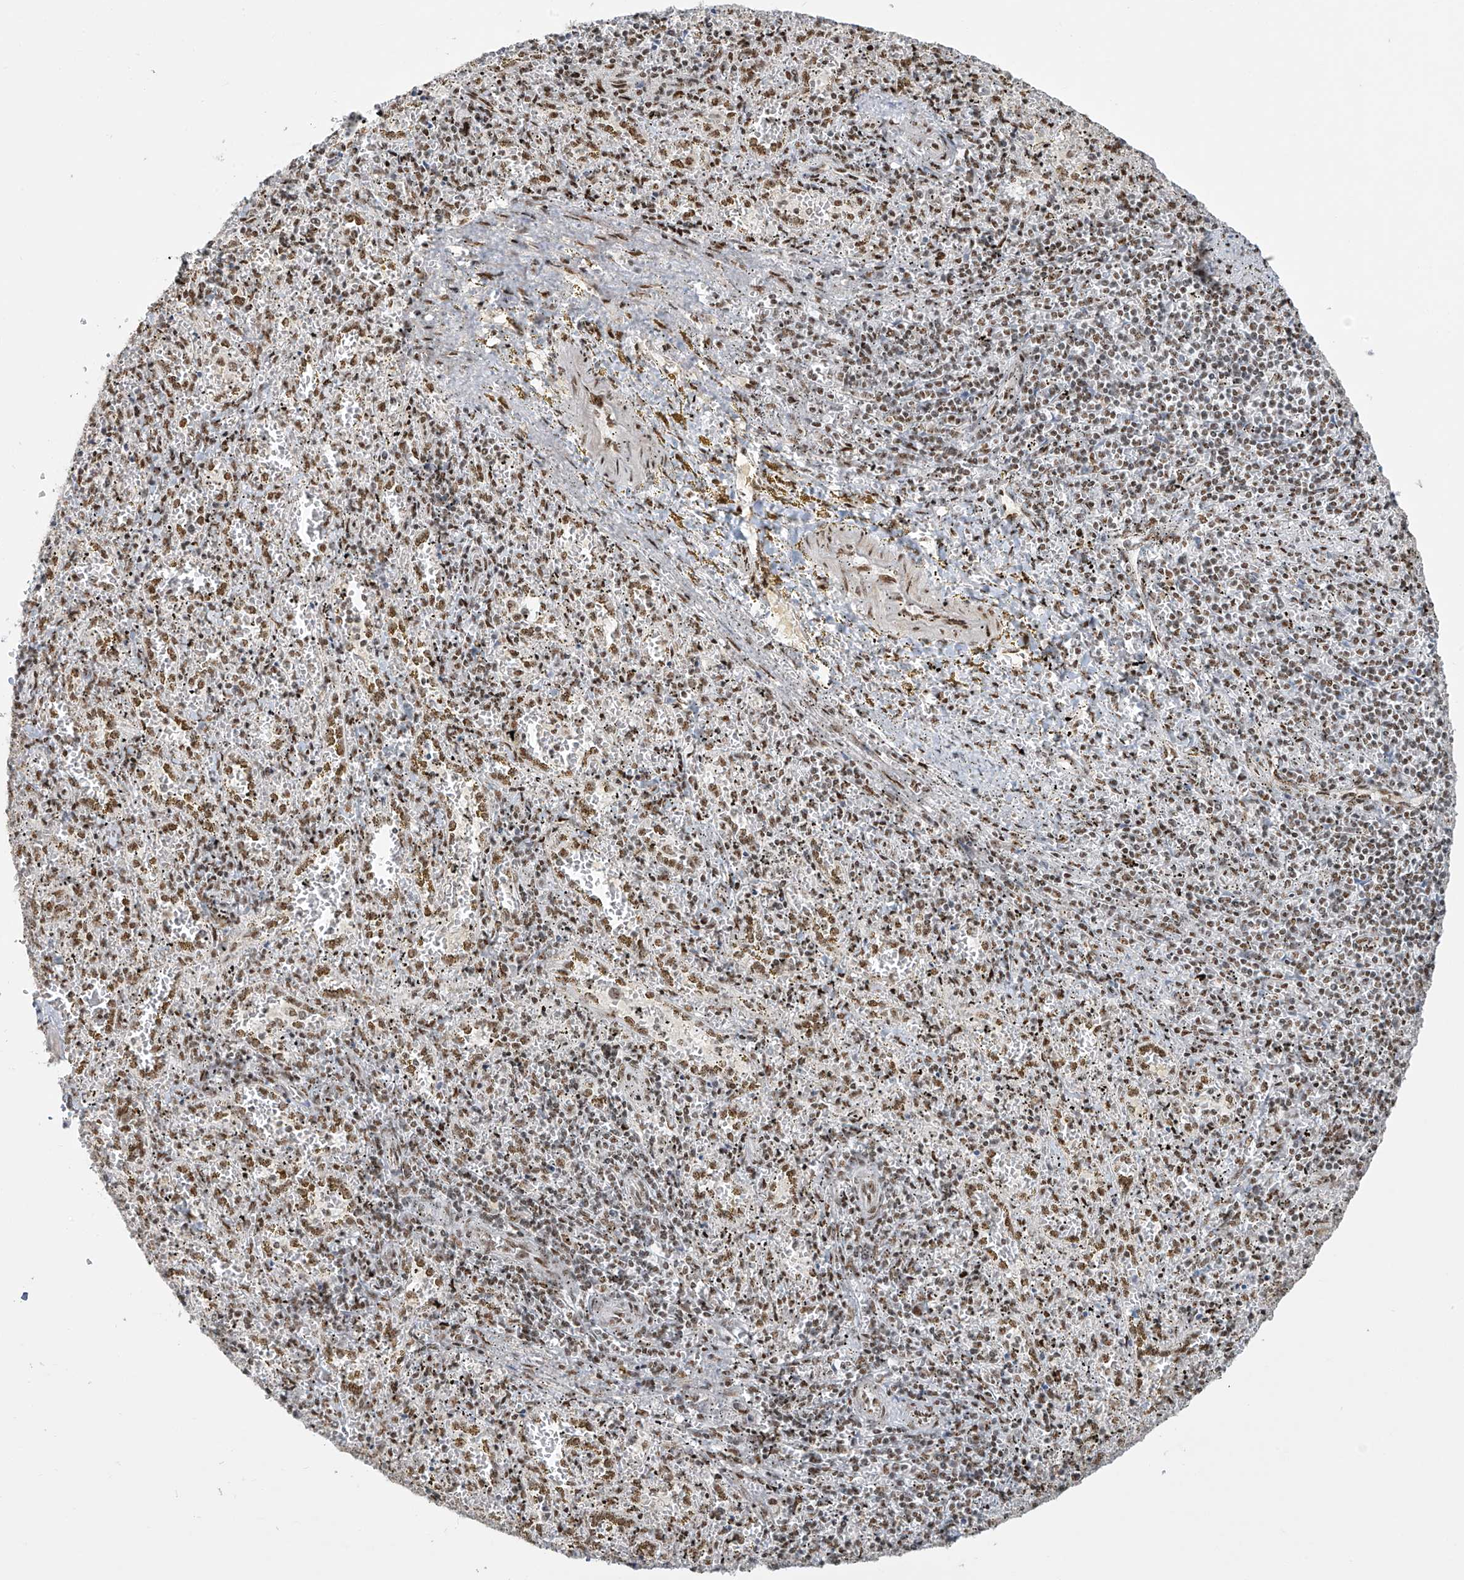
{"staining": {"intensity": "moderate", "quantity": ">75%", "location": "nuclear"}, "tissue": "spleen", "cell_type": "Cells in red pulp", "image_type": "normal", "snomed": [{"axis": "morphology", "description": "Normal tissue, NOS"}, {"axis": "topography", "description": "Spleen"}], "caption": "Protein expression analysis of normal human spleen reveals moderate nuclear positivity in approximately >75% of cells in red pulp. The protein is shown in brown color, while the nuclei are stained blue.", "gene": "MS4A6A", "patient": {"sex": "male", "age": 11}}